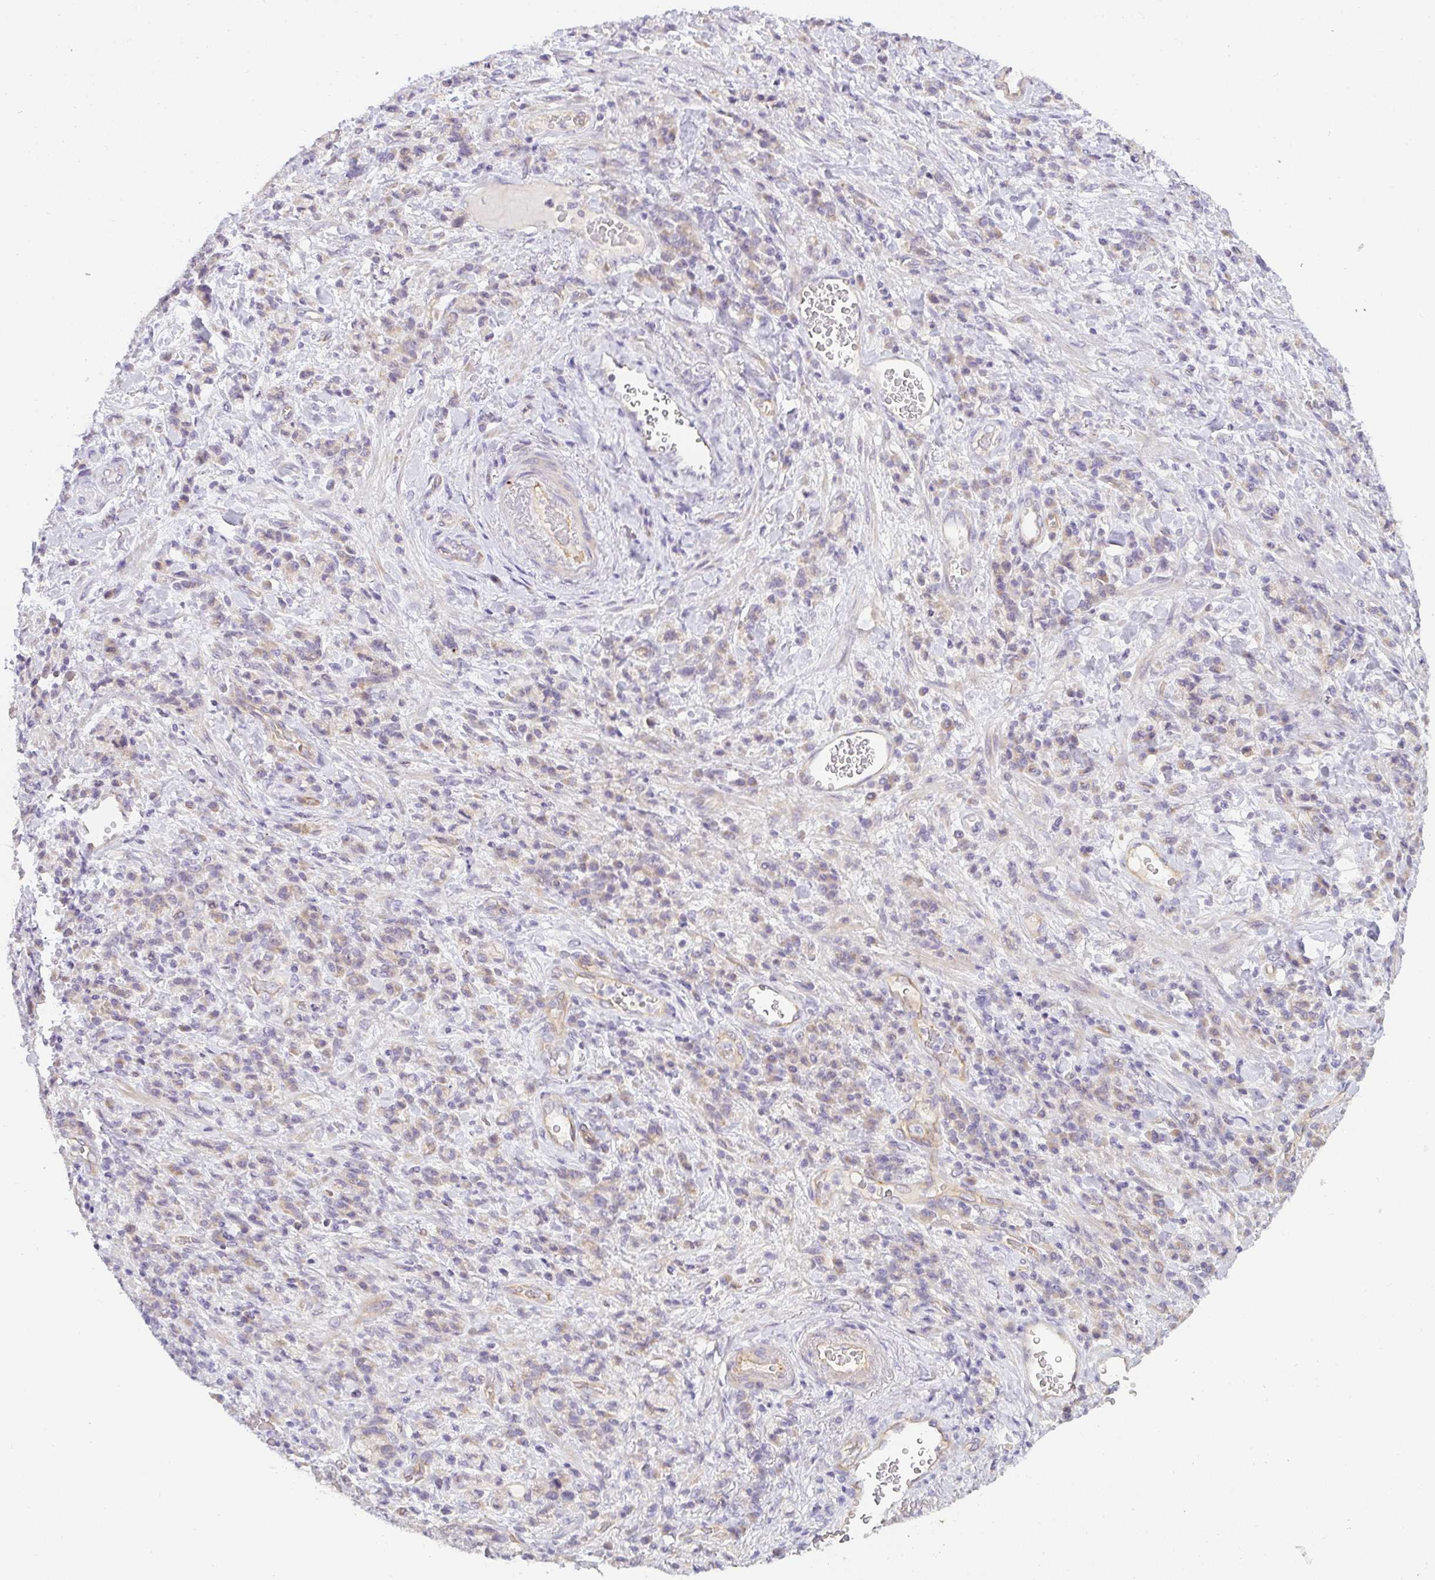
{"staining": {"intensity": "weak", "quantity": ">75%", "location": "cytoplasmic/membranous"}, "tissue": "stomach cancer", "cell_type": "Tumor cells", "image_type": "cancer", "snomed": [{"axis": "morphology", "description": "Adenocarcinoma, NOS"}, {"axis": "topography", "description": "Stomach"}], "caption": "Protein staining by immunohistochemistry (IHC) displays weak cytoplasmic/membranous staining in about >75% of tumor cells in stomach adenocarcinoma. (DAB = brown stain, brightfield microscopy at high magnification).", "gene": "FILIP1", "patient": {"sex": "male", "age": 76}}